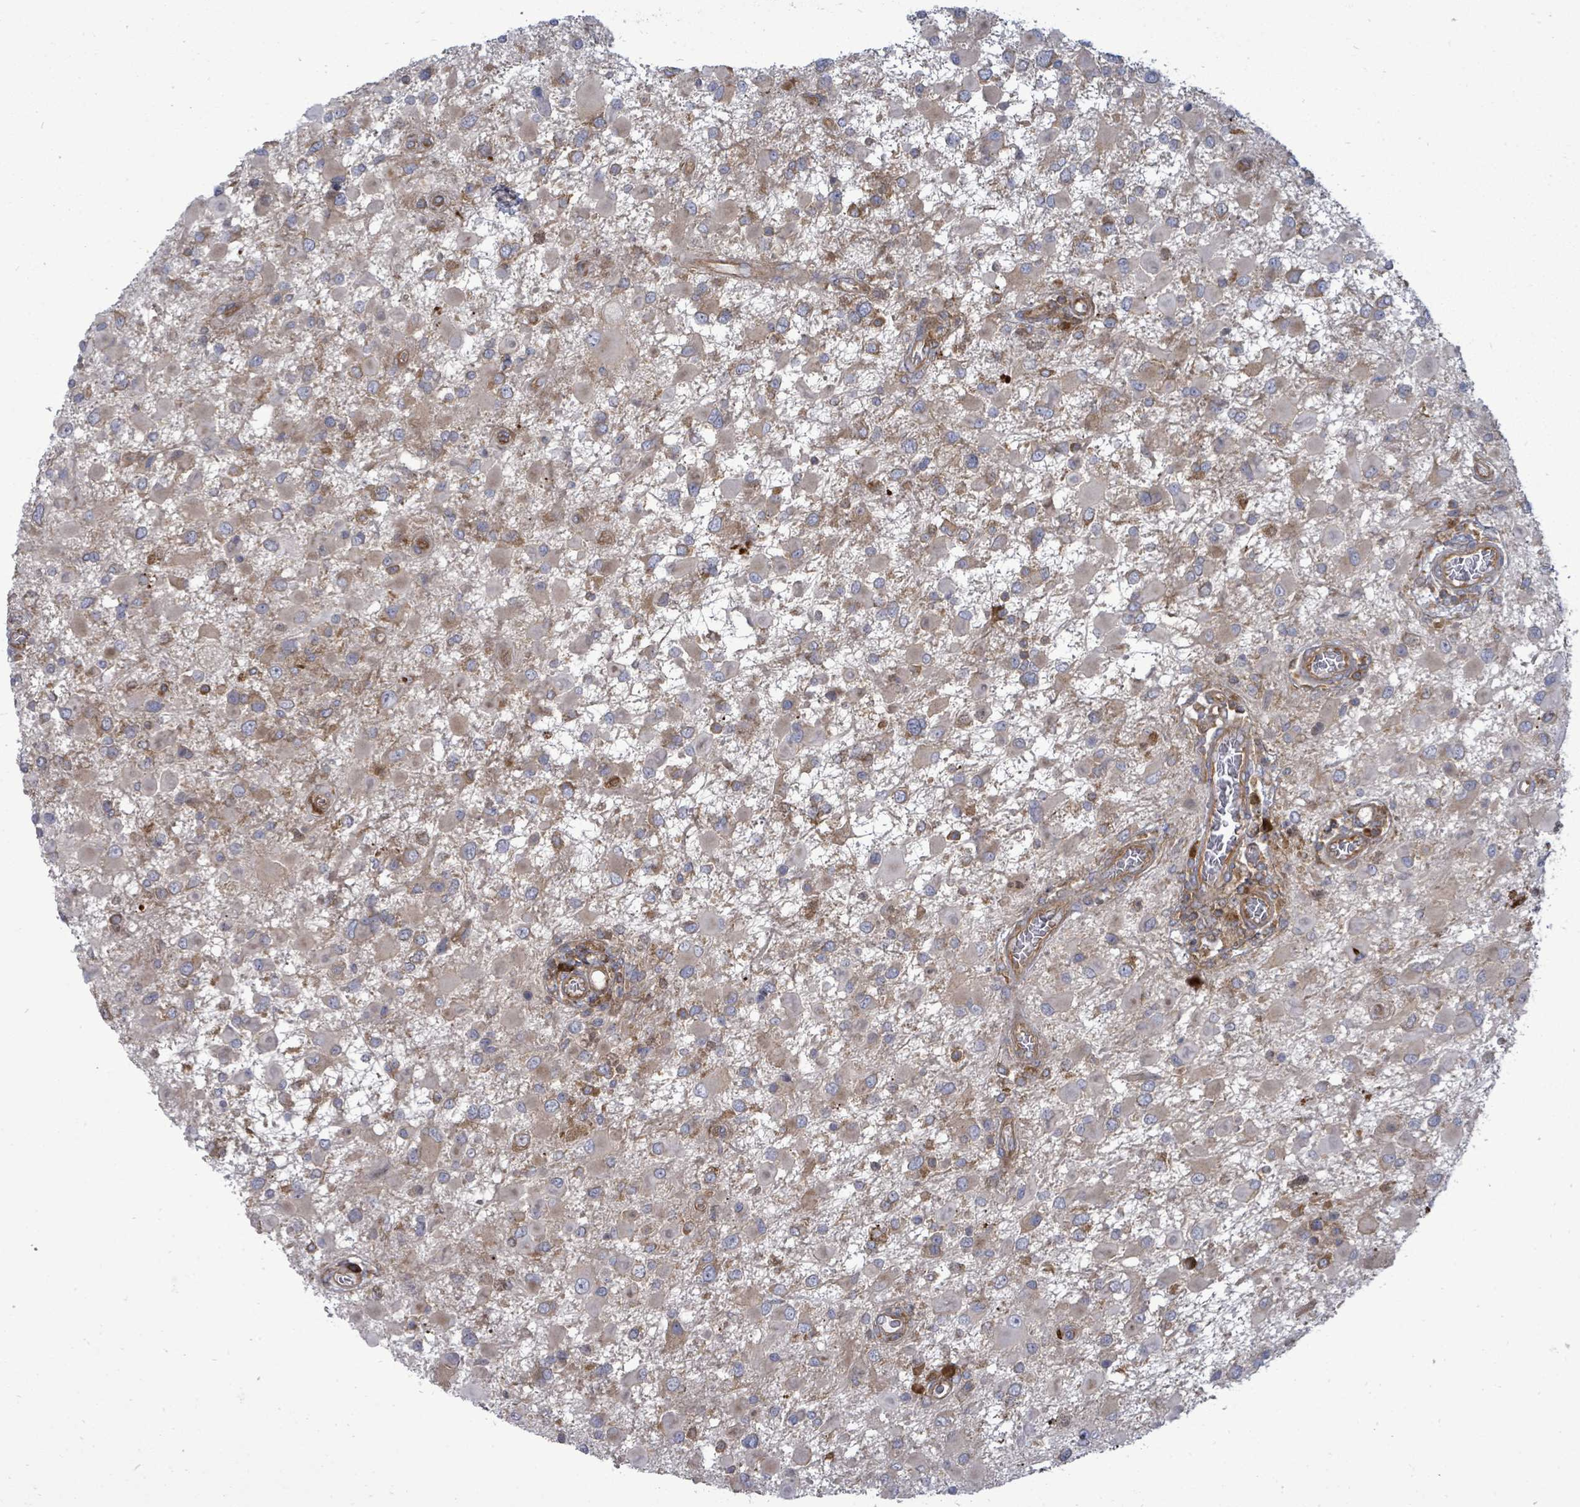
{"staining": {"intensity": "moderate", "quantity": "<25%", "location": "cytoplasmic/membranous"}, "tissue": "glioma", "cell_type": "Tumor cells", "image_type": "cancer", "snomed": [{"axis": "morphology", "description": "Glioma, malignant, High grade"}, {"axis": "topography", "description": "Brain"}], "caption": "Immunohistochemistry photomicrograph of human malignant glioma (high-grade) stained for a protein (brown), which reveals low levels of moderate cytoplasmic/membranous expression in about <25% of tumor cells.", "gene": "EIF3C", "patient": {"sex": "male", "age": 53}}